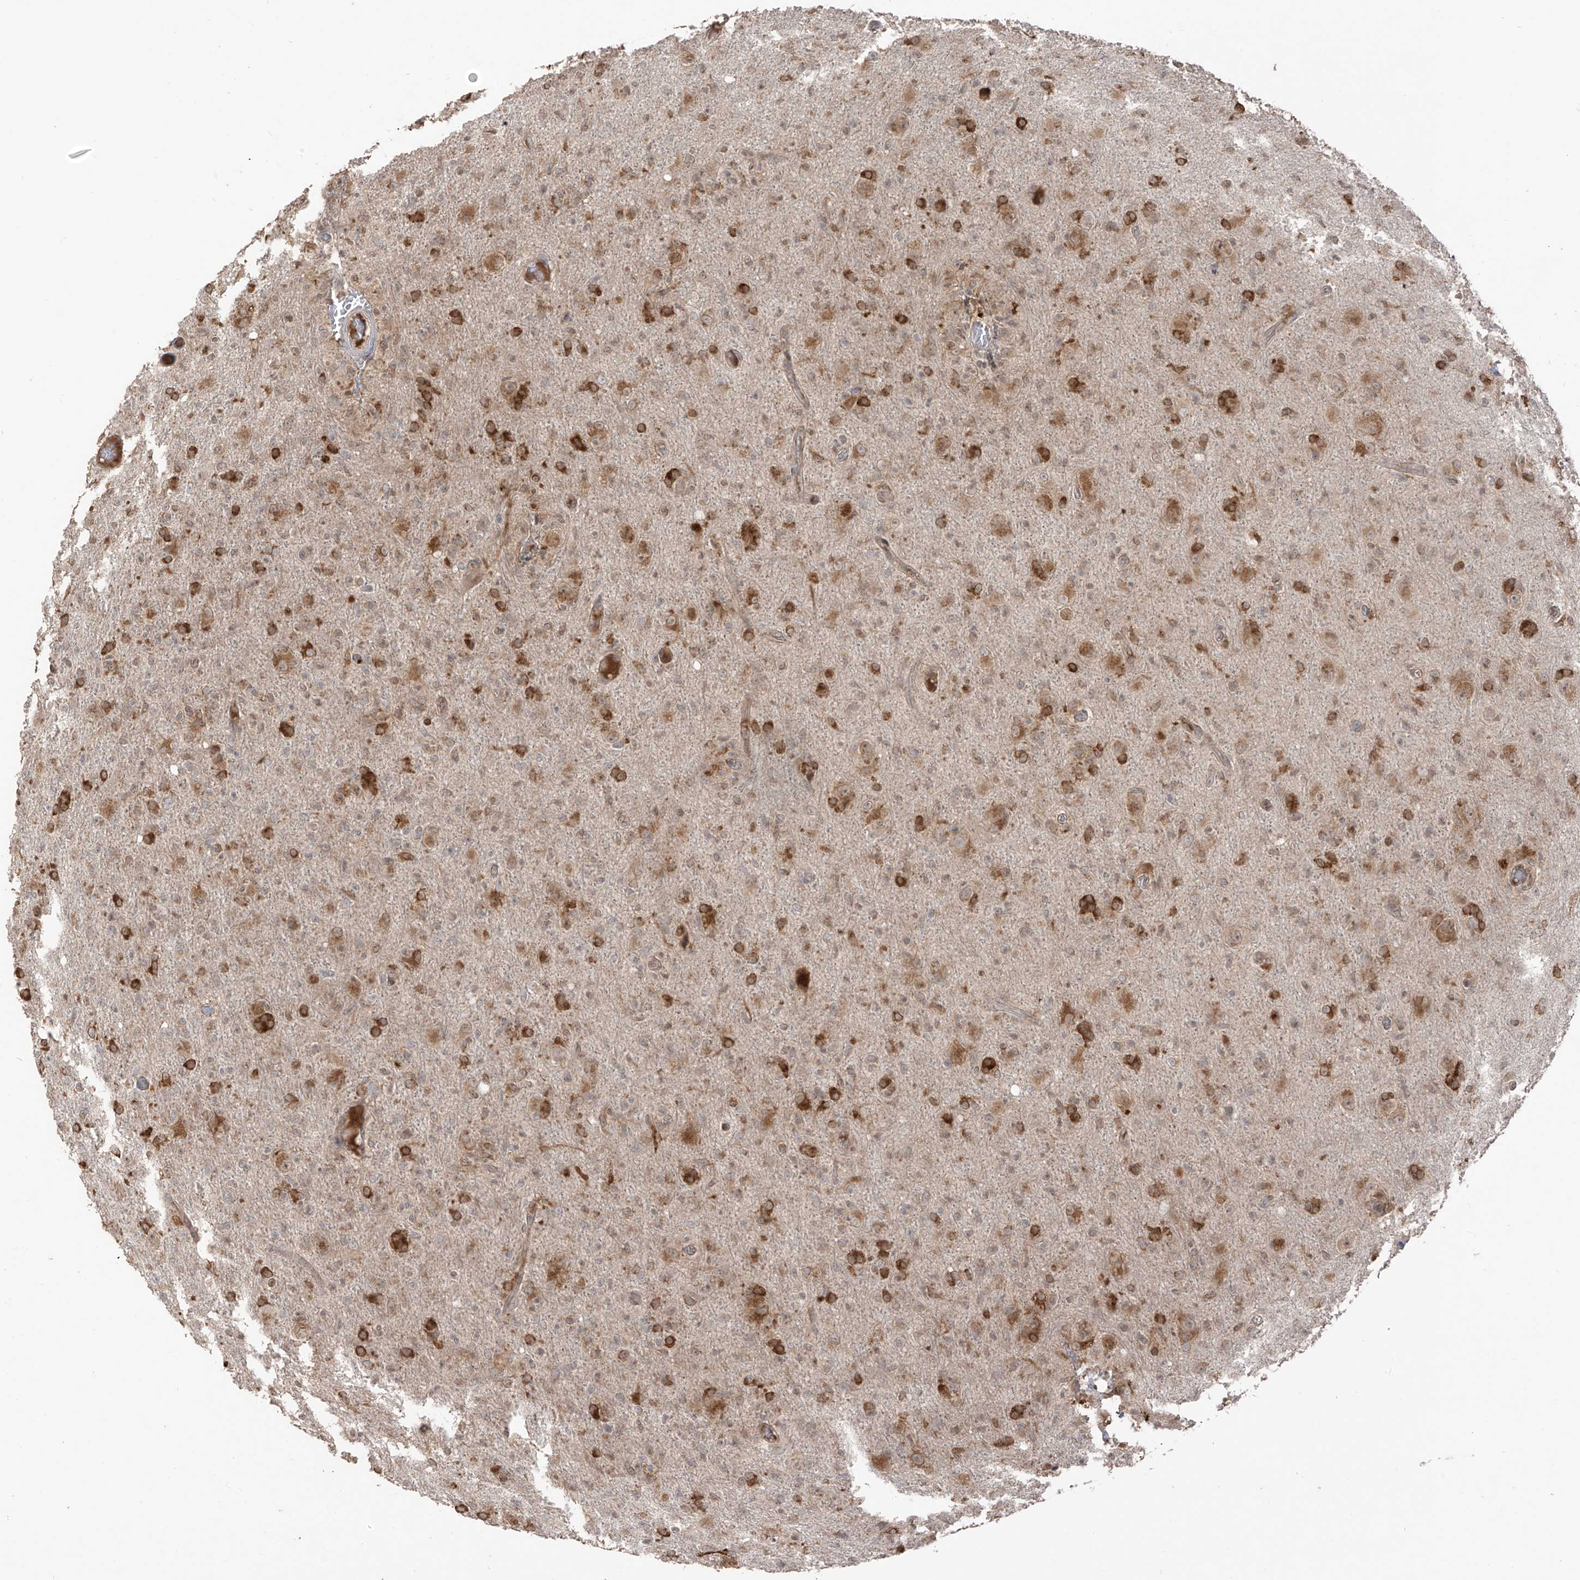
{"staining": {"intensity": "strong", "quantity": "25%-75%", "location": "cytoplasmic/membranous"}, "tissue": "glioma", "cell_type": "Tumor cells", "image_type": "cancer", "snomed": [{"axis": "morphology", "description": "Glioma, malignant, High grade"}, {"axis": "topography", "description": "Brain"}], "caption": "Immunohistochemical staining of human glioma exhibits strong cytoplasmic/membranous protein expression in about 25%-75% of tumor cells.", "gene": "COLGALT2", "patient": {"sex": "female", "age": 57}}